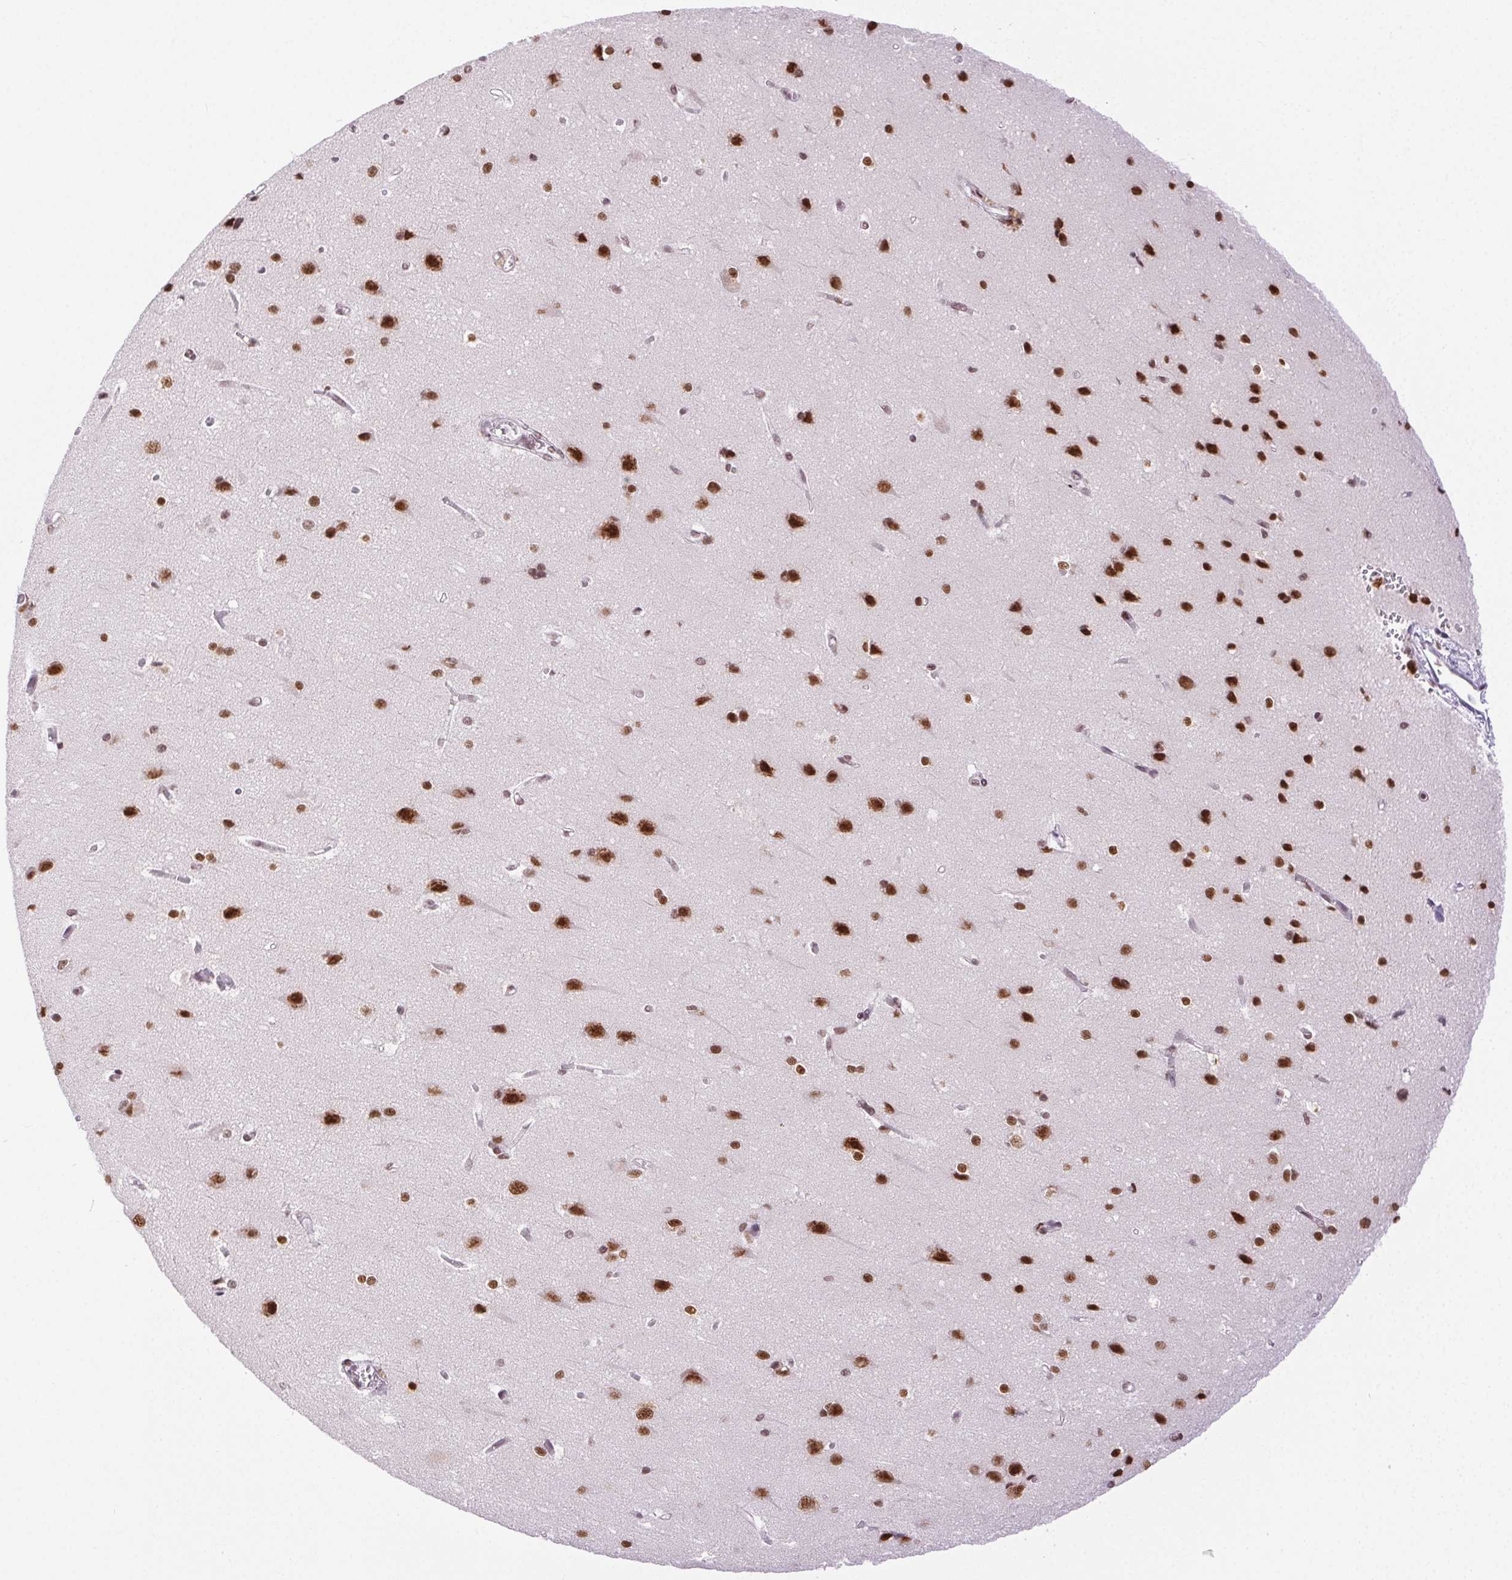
{"staining": {"intensity": "negative", "quantity": "none", "location": "none"}, "tissue": "cerebral cortex", "cell_type": "Endothelial cells", "image_type": "normal", "snomed": [{"axis": "morphology", "description": "Normal tissue, NOS"}, {"axis": "topography", "description": "Cerebral cortex"}], "caption": "An immunohistochemistry image of normal cerebral cortex is shown. There is no staining in endothelial cells of cerebral cortex.", "gene": "TRA2B", "patient": {"sex": "male", "age": 37}}